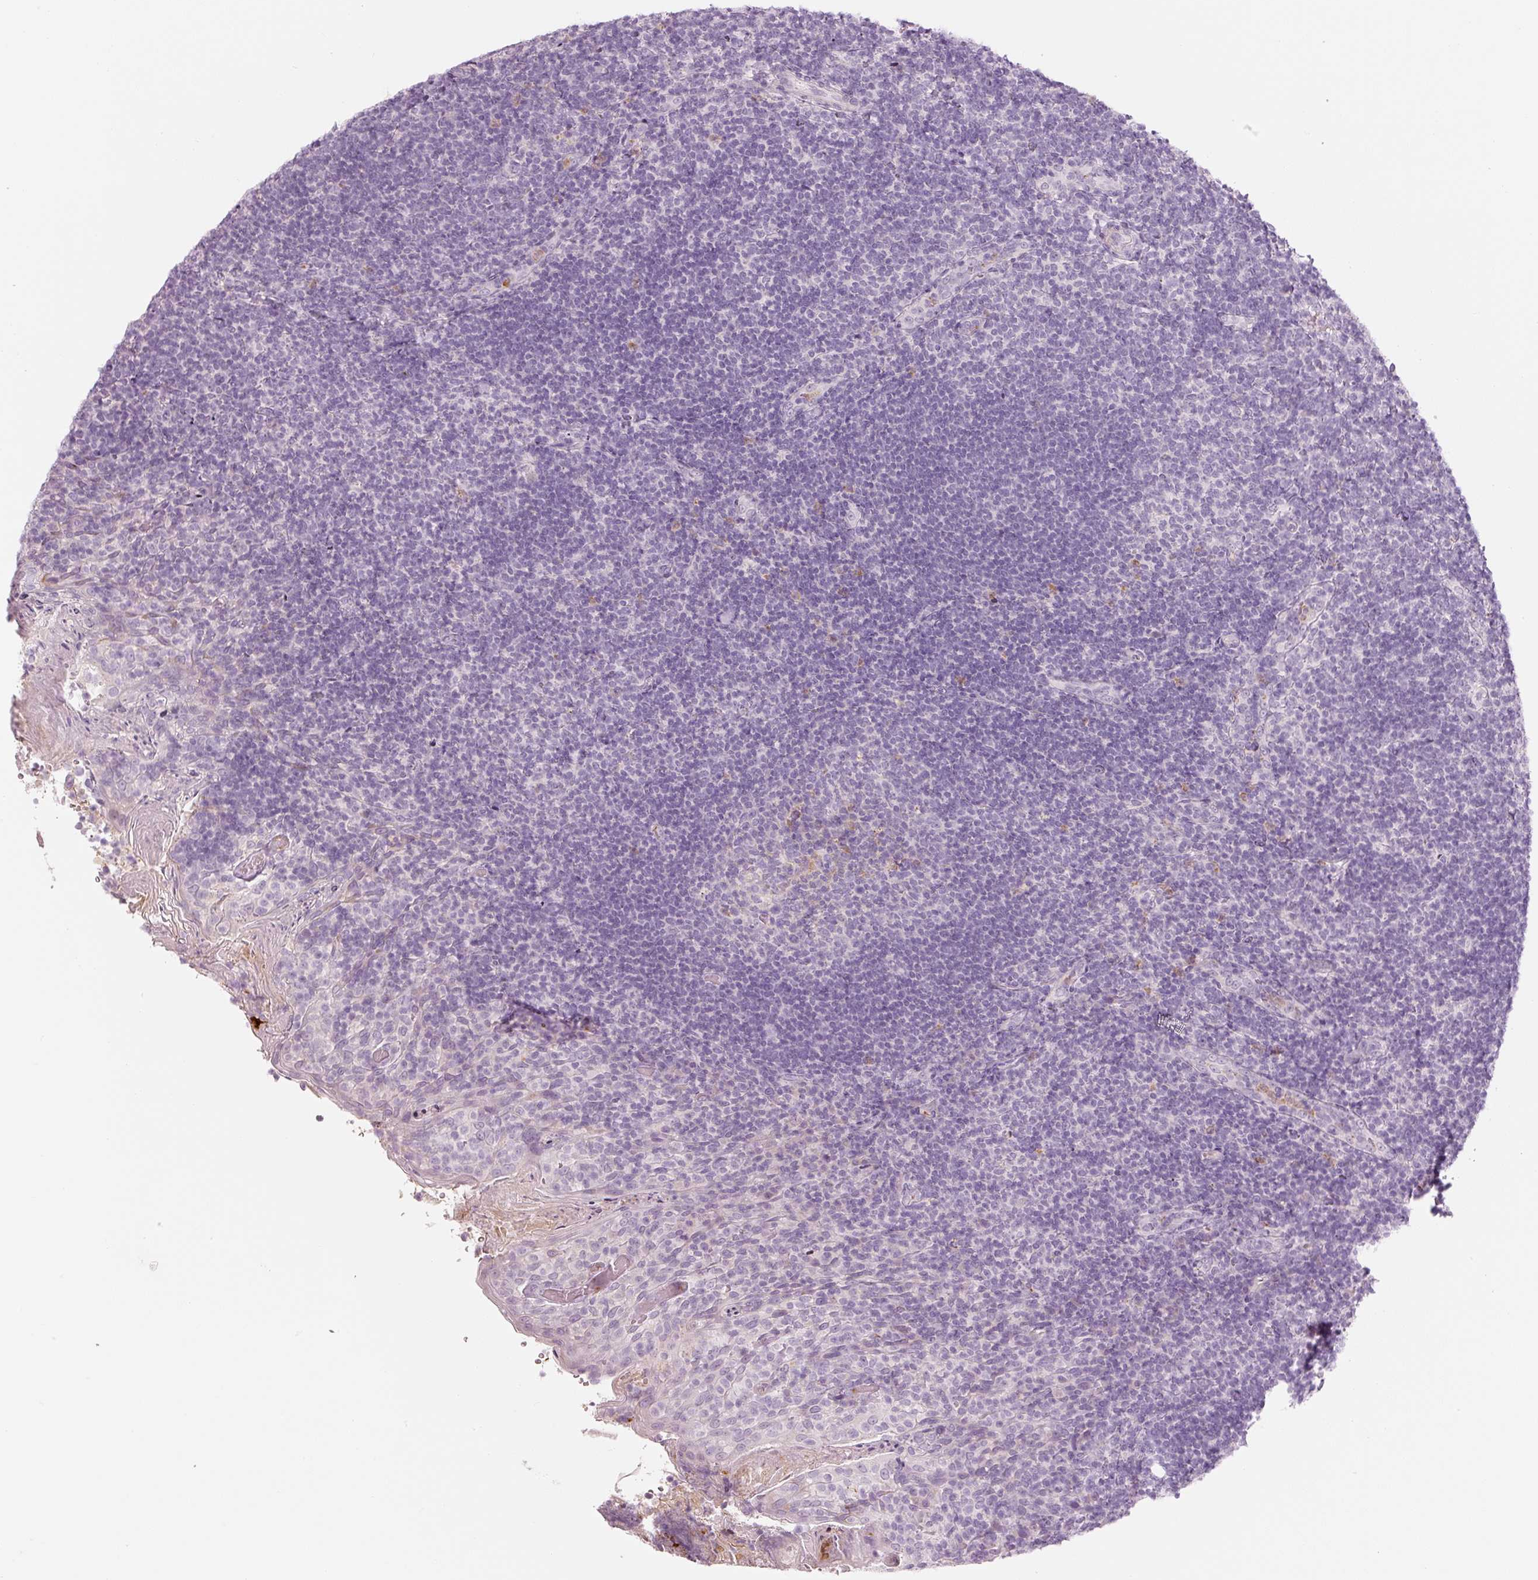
{"staining": {"intensity": "negative", "quantity": "none", "location": "none"}, "tissue": "tonsil", "cell_type": "Germinal center cells", "image_type": "normal", "snomed": [{"axis": "morphology", "description": "Normal tissue, NOS"}, {"axis": "topography", "description": "Tonsil"}], "caption": "This histopathology image is of normal tonsil stained with IHC to label a protein in brown with the nuclei are counter-stained blue. There is no staining in germinal center cells.", "gene": "LECT2", "patient": {"sex": "female", "age": 10}}